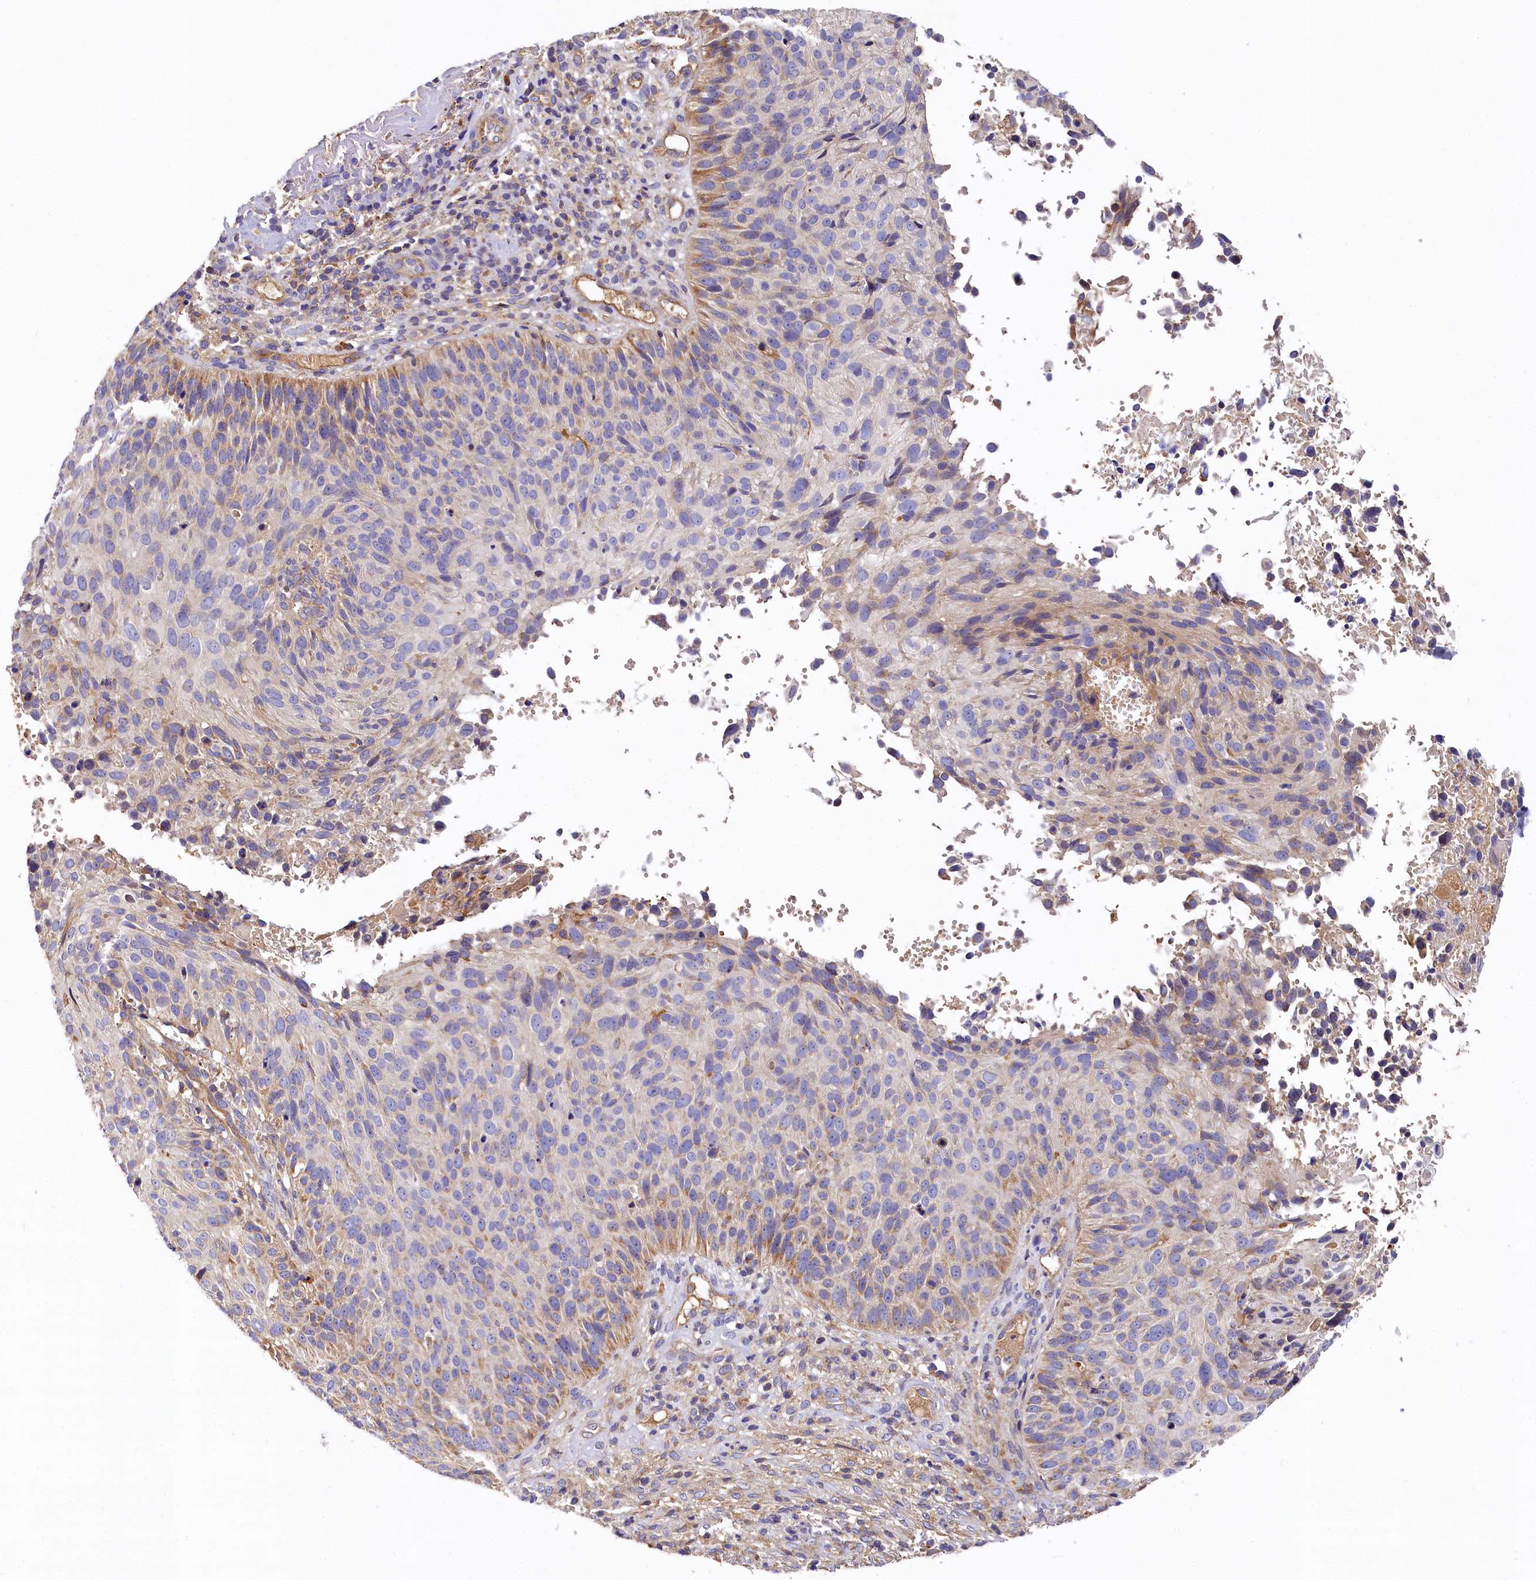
{"staining": {"intensity": "weak", "quantity": "<25%", "location": "cytoplasmic/membranous"}, "tissue": "cervical cancer", "cell_type": "Tumor cells", "image_type": "cancer", "snomed": [{"axis": "morphology", "description": "Squamous cell carcinoma, NOS"}, {"axis": "topography", "description": "Cervix"}], "caption": "Immunohistochemical staining of human cervical squamous cell carcinoma exhibits no significant staining in tumor cells.", "gene": "SEC31B", "patient": {"sex": "female", "age": 74}}